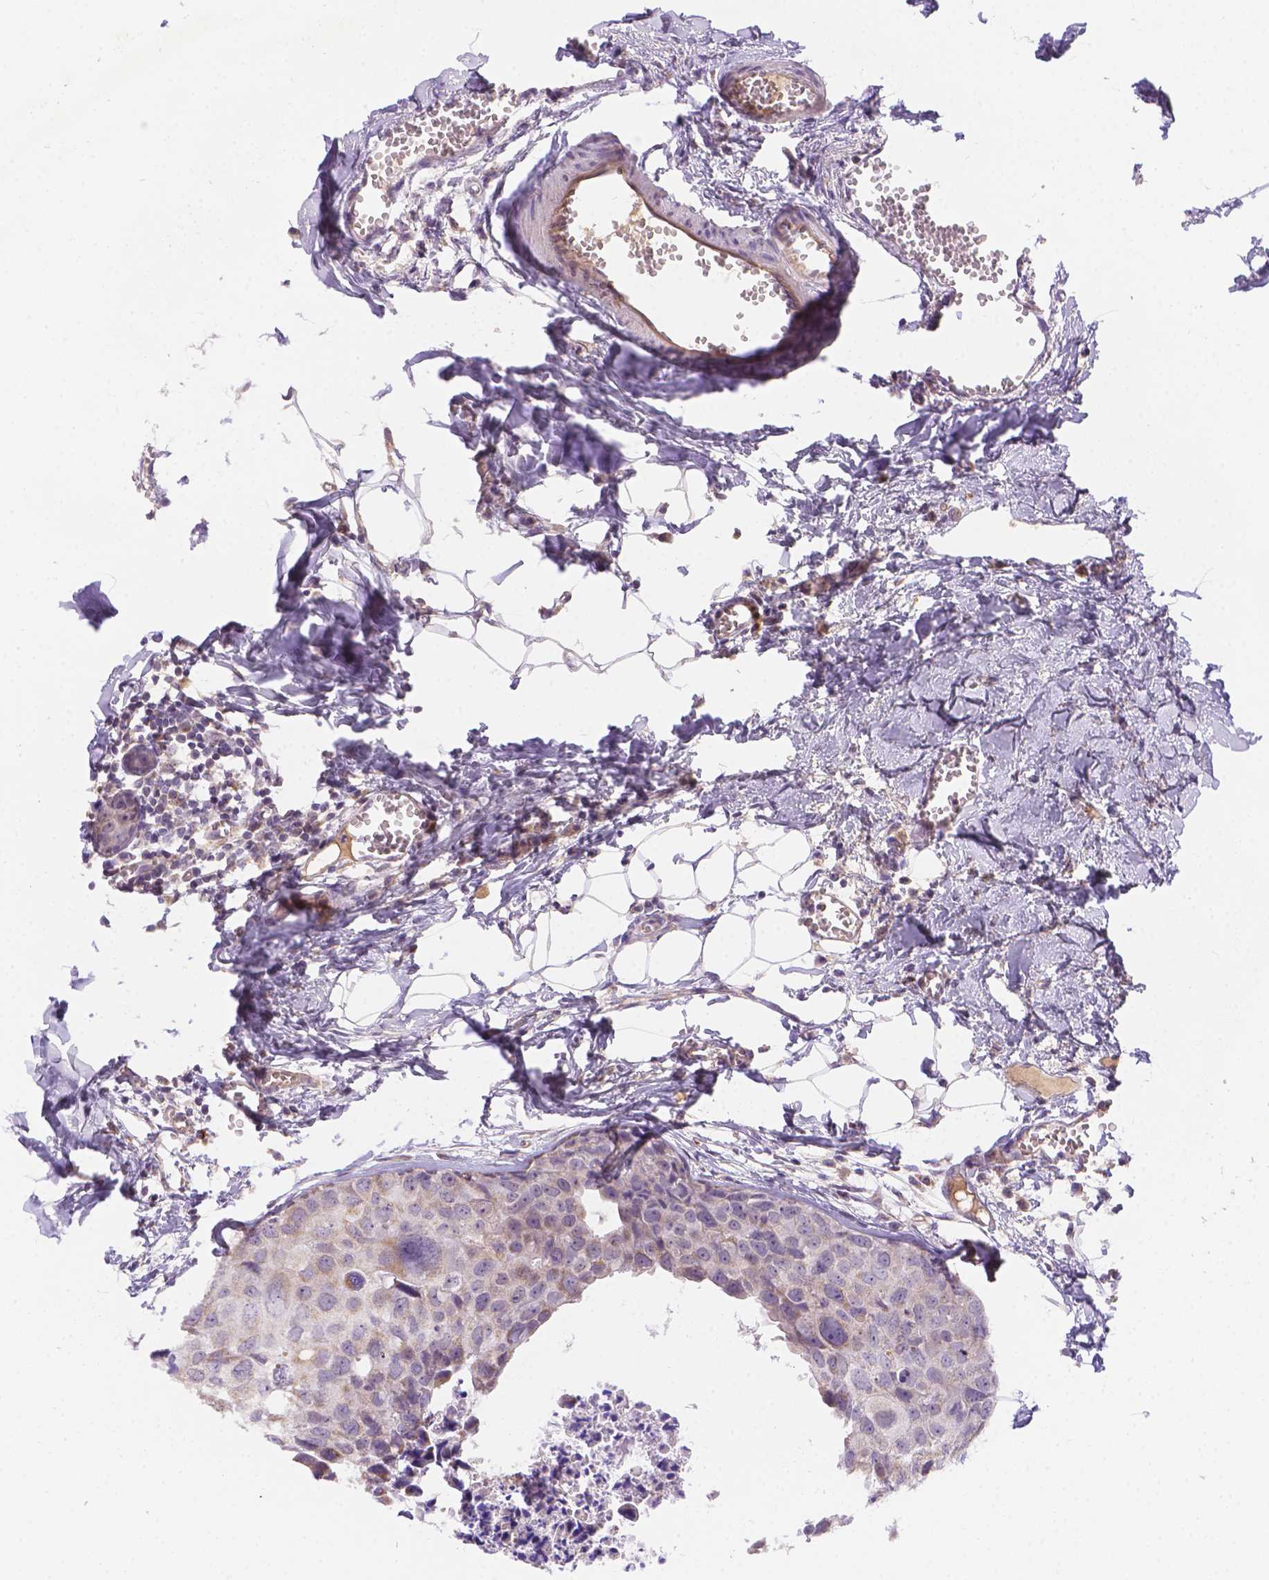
{"staining": {"intensity": "weak", "quantity": "<25%", "location": "cytoplasmic/membranous"}, "tissue": "breast cancer", "cell_type": "Tumor cells", "image_type": "cancer", "snomed": [{"axis": "morphology", "description": "Duct carcinoma"}, {"axis": "topography", "description": "Breast"}], "caption": "Tumor cells are negative for brown protein staining in breast invasive ductal carcinoma.", "gene": "CYYR1", "patient": {"sex": "female", "age": 38}}